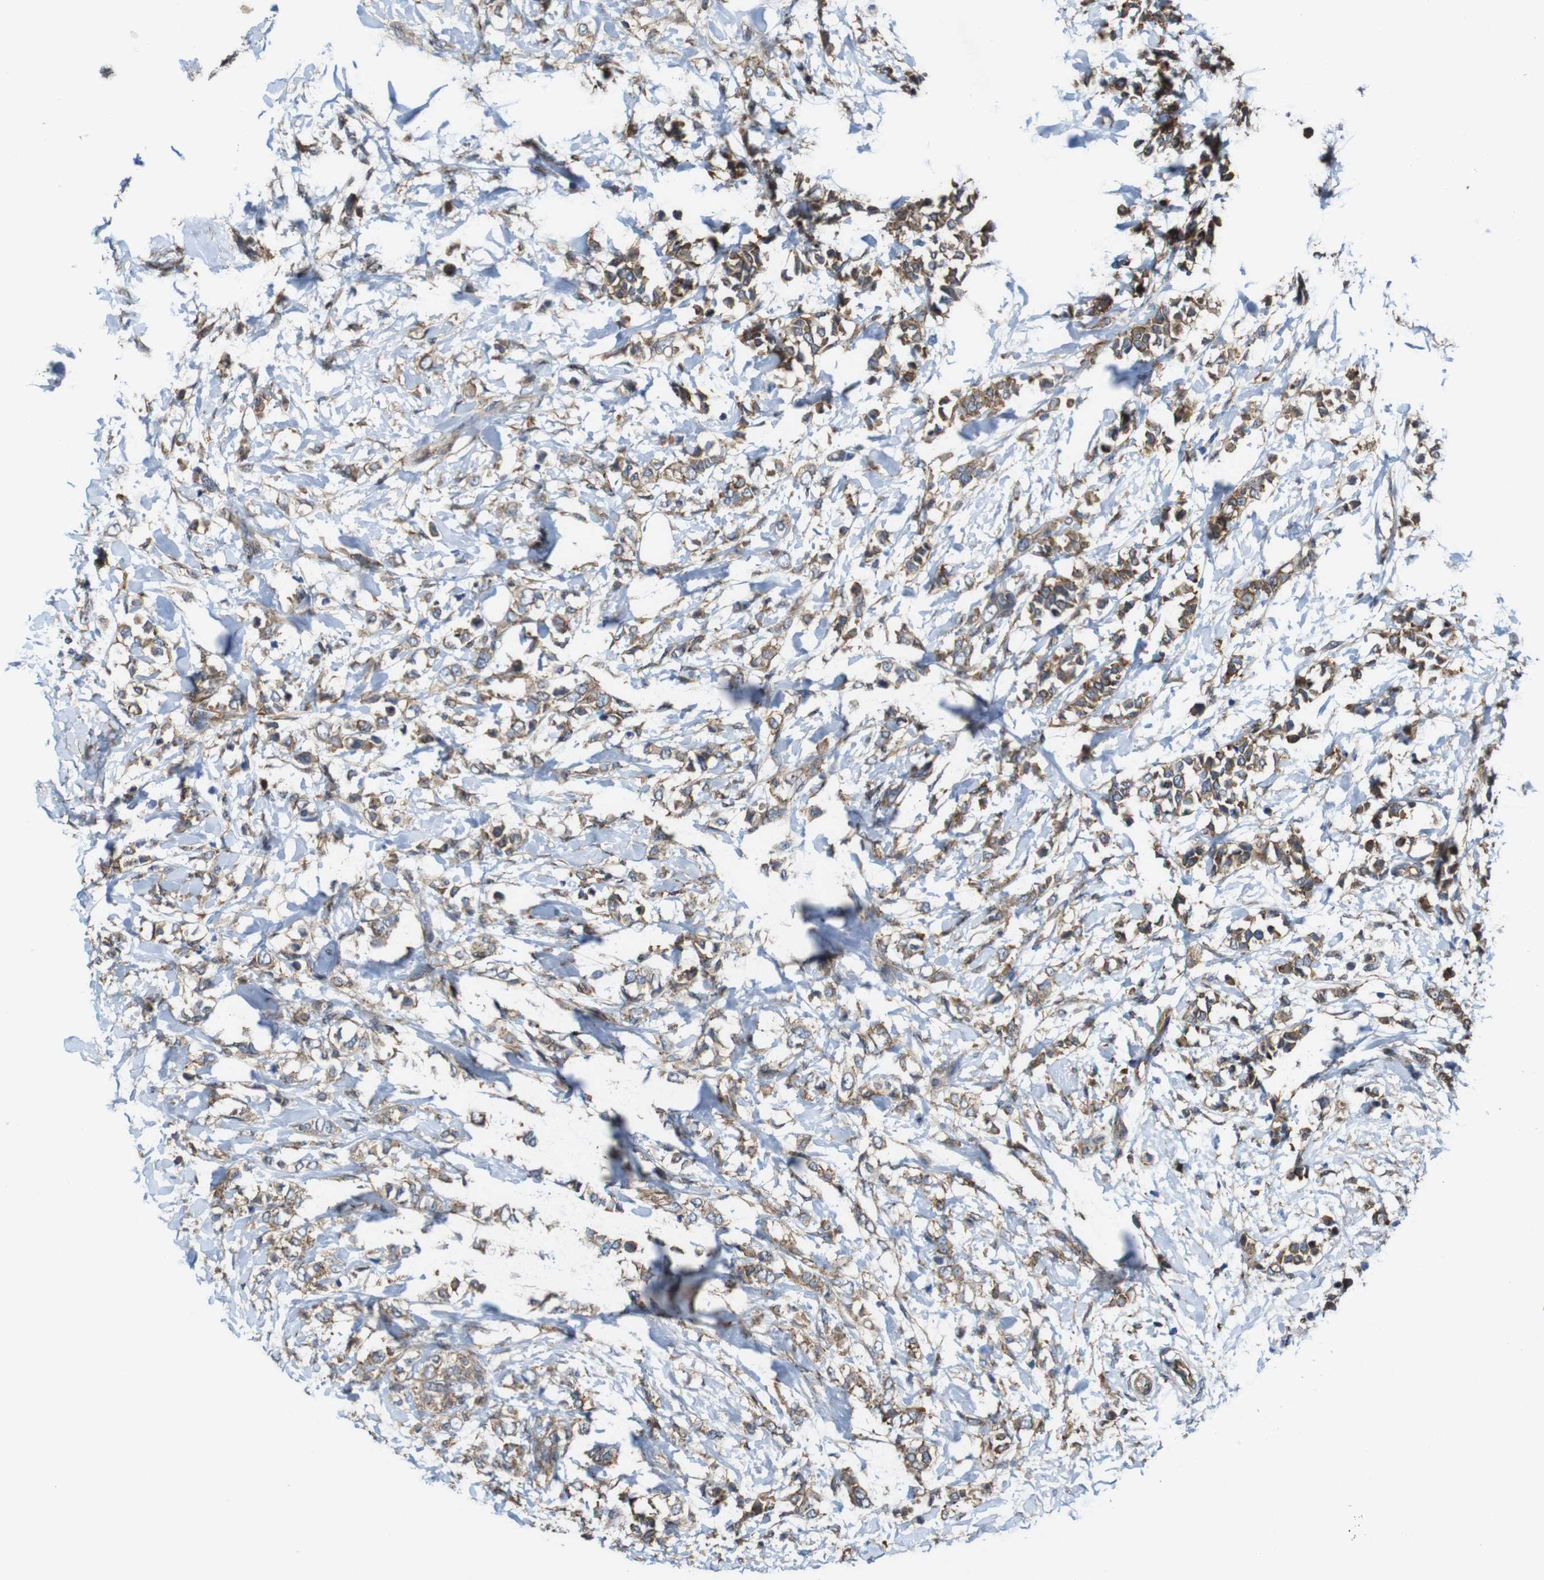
{"staining": {"intensity": "moderate", "quantity": ">75%", "location": "cytoplasmic/membranous"}, "tissue": "breast cancer", "cell_type": "Tumor cells", "image_type": "cancer", "snomed": [{"axis": "morphology", "description": "Lobular carcinoma, in situ"}, {"axis": "morphology", "description": "Lobular carcinoma"}, {"axis": "topography", "description": "Breast"}], "caption": "Breast cancer (lobular carcinoma in situ) stained with immunohistochemistry displays moderate cytoplasmic/membranous staining in approximately >75% of tumor cells. (IHC, brightfield microscopy, high magnification).", "gene": "PTGER4", "patient": {"sex": "female", "age": 41}}